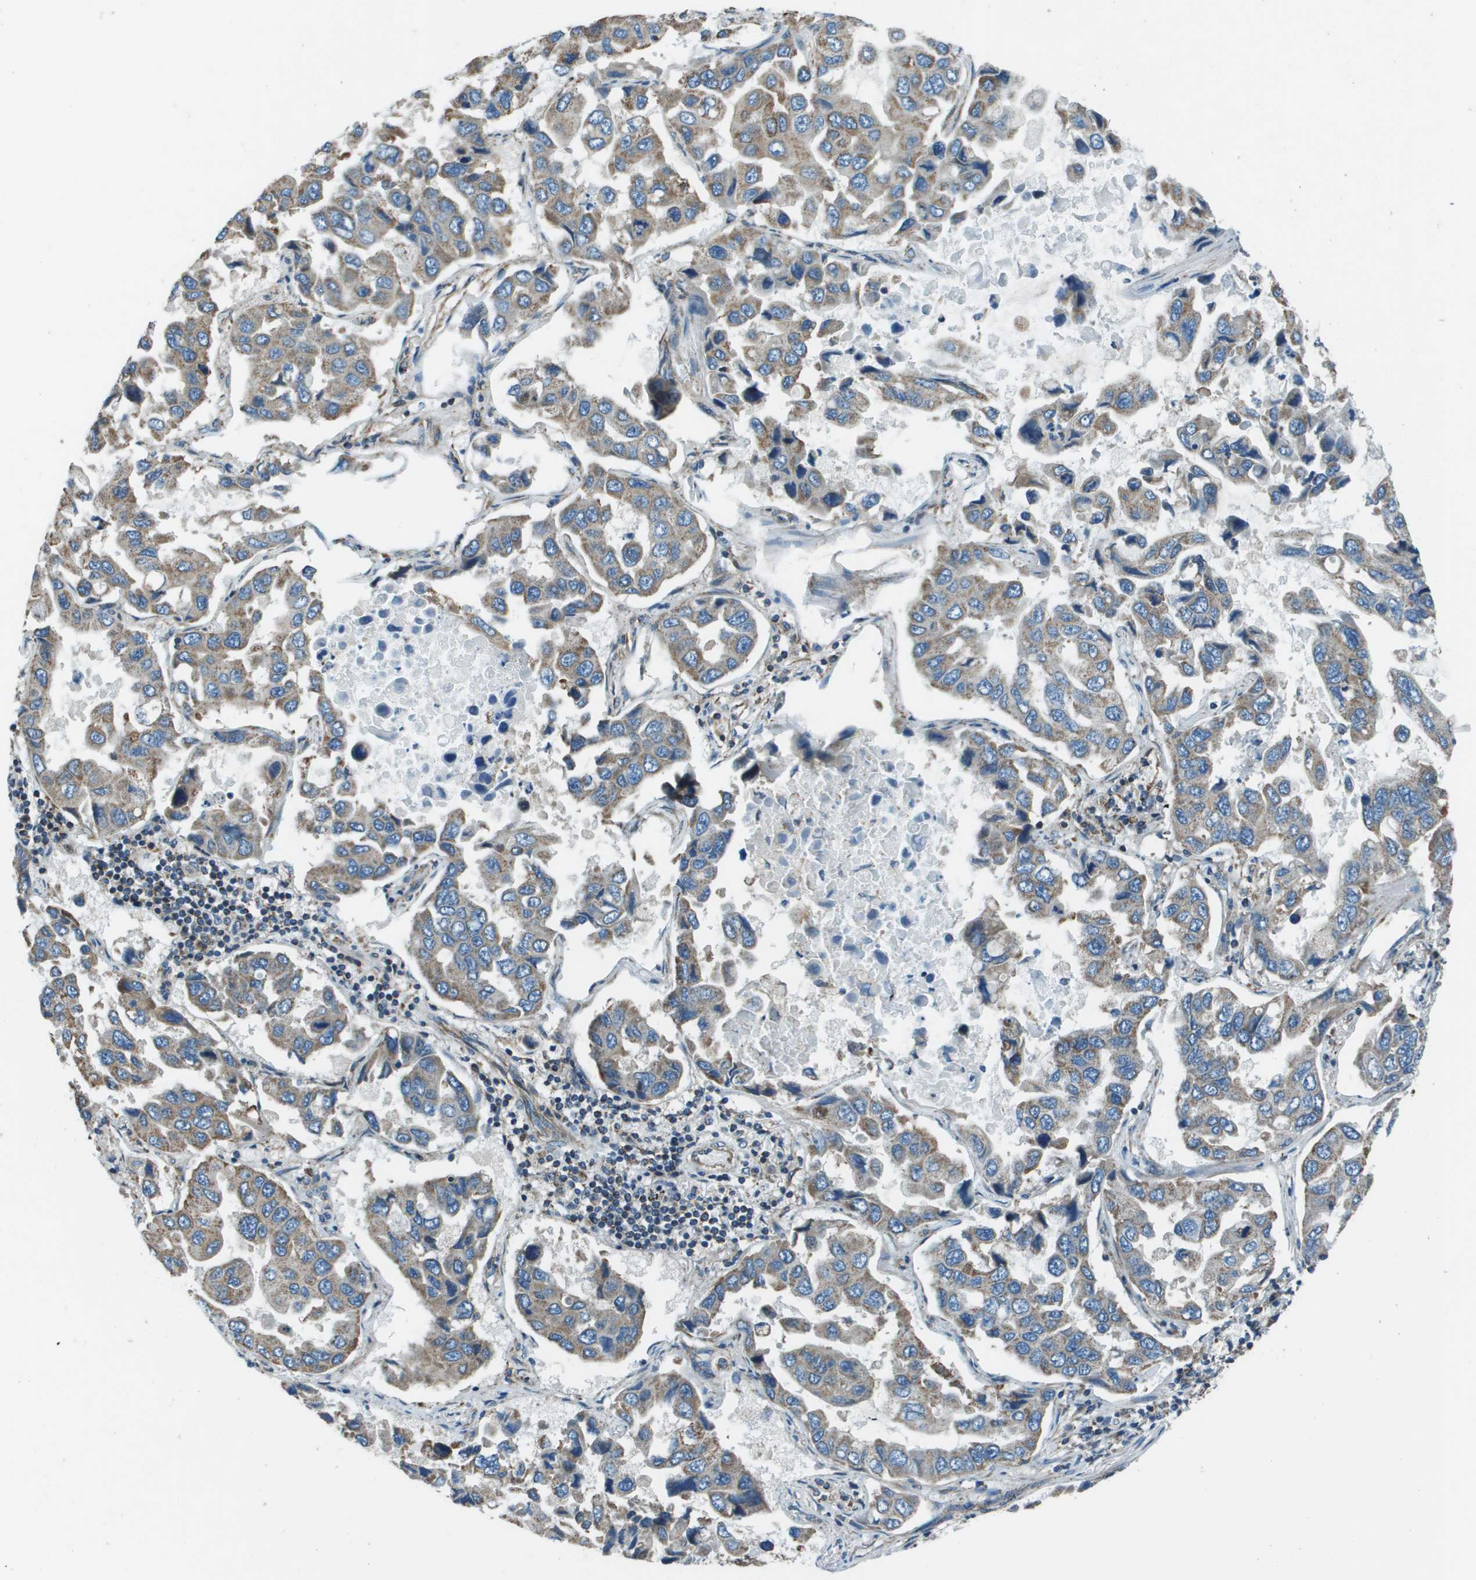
{"staining": {"intensity": "weak", "quantity": ">75%", "location": "cytoplasmic/membranous"}, "tissue": "lung cancer", "cell_type": "Tumor cells", "image_type": "cancer", "snomed": [{"axis": "morphology", "description": "Adenocarcinoma, NOS"}, {"axis": "topography", "description": "Lung"}], "caption": "Adenocarcinoma (lung) stained with a brown dye reveals weak cytoplasmic/membranous positive staining in about >75% of tumor cells.", "gene": "TMEM51", "patient": {"sex": "male", "age": 64}}